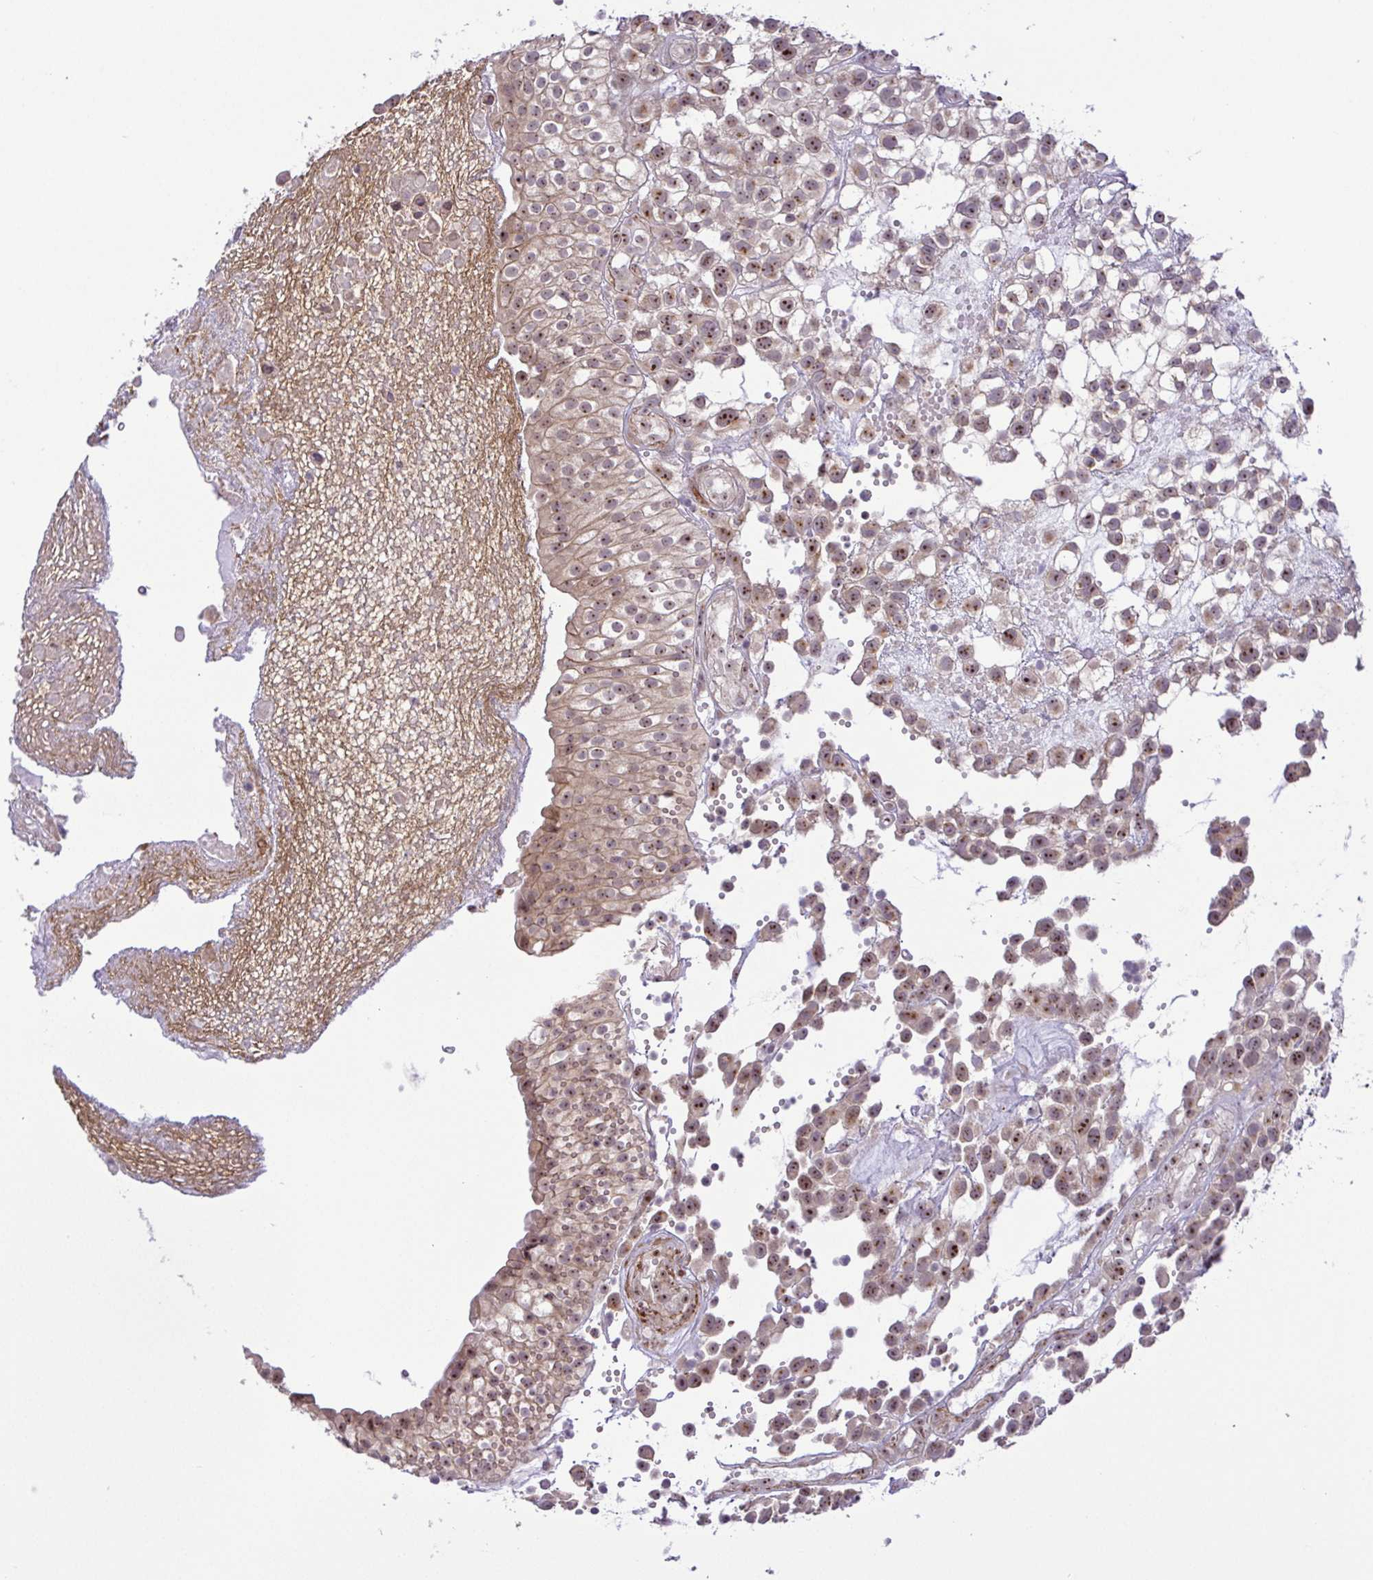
{"staining": {"intensity": "moderate", "quantity": ">75%", "location": "cytoplasmic/membranous,nuclear"}, "tissue": "urothelial cancer", "cell_type": "Tumor cells", "image_type": "cancer", "snomed": [{"axis": "morphology", "description": "Urothelial carcinoma, High grade"}, {"axis": "topography", "description": "Urinary bladder"}], "caption": "Urothelial cancer stained with a protein marker demonstrates moderate staining in tumor cells.", "gene": "RSL24D1", "patient": {"sex": "male", "age": 56}}